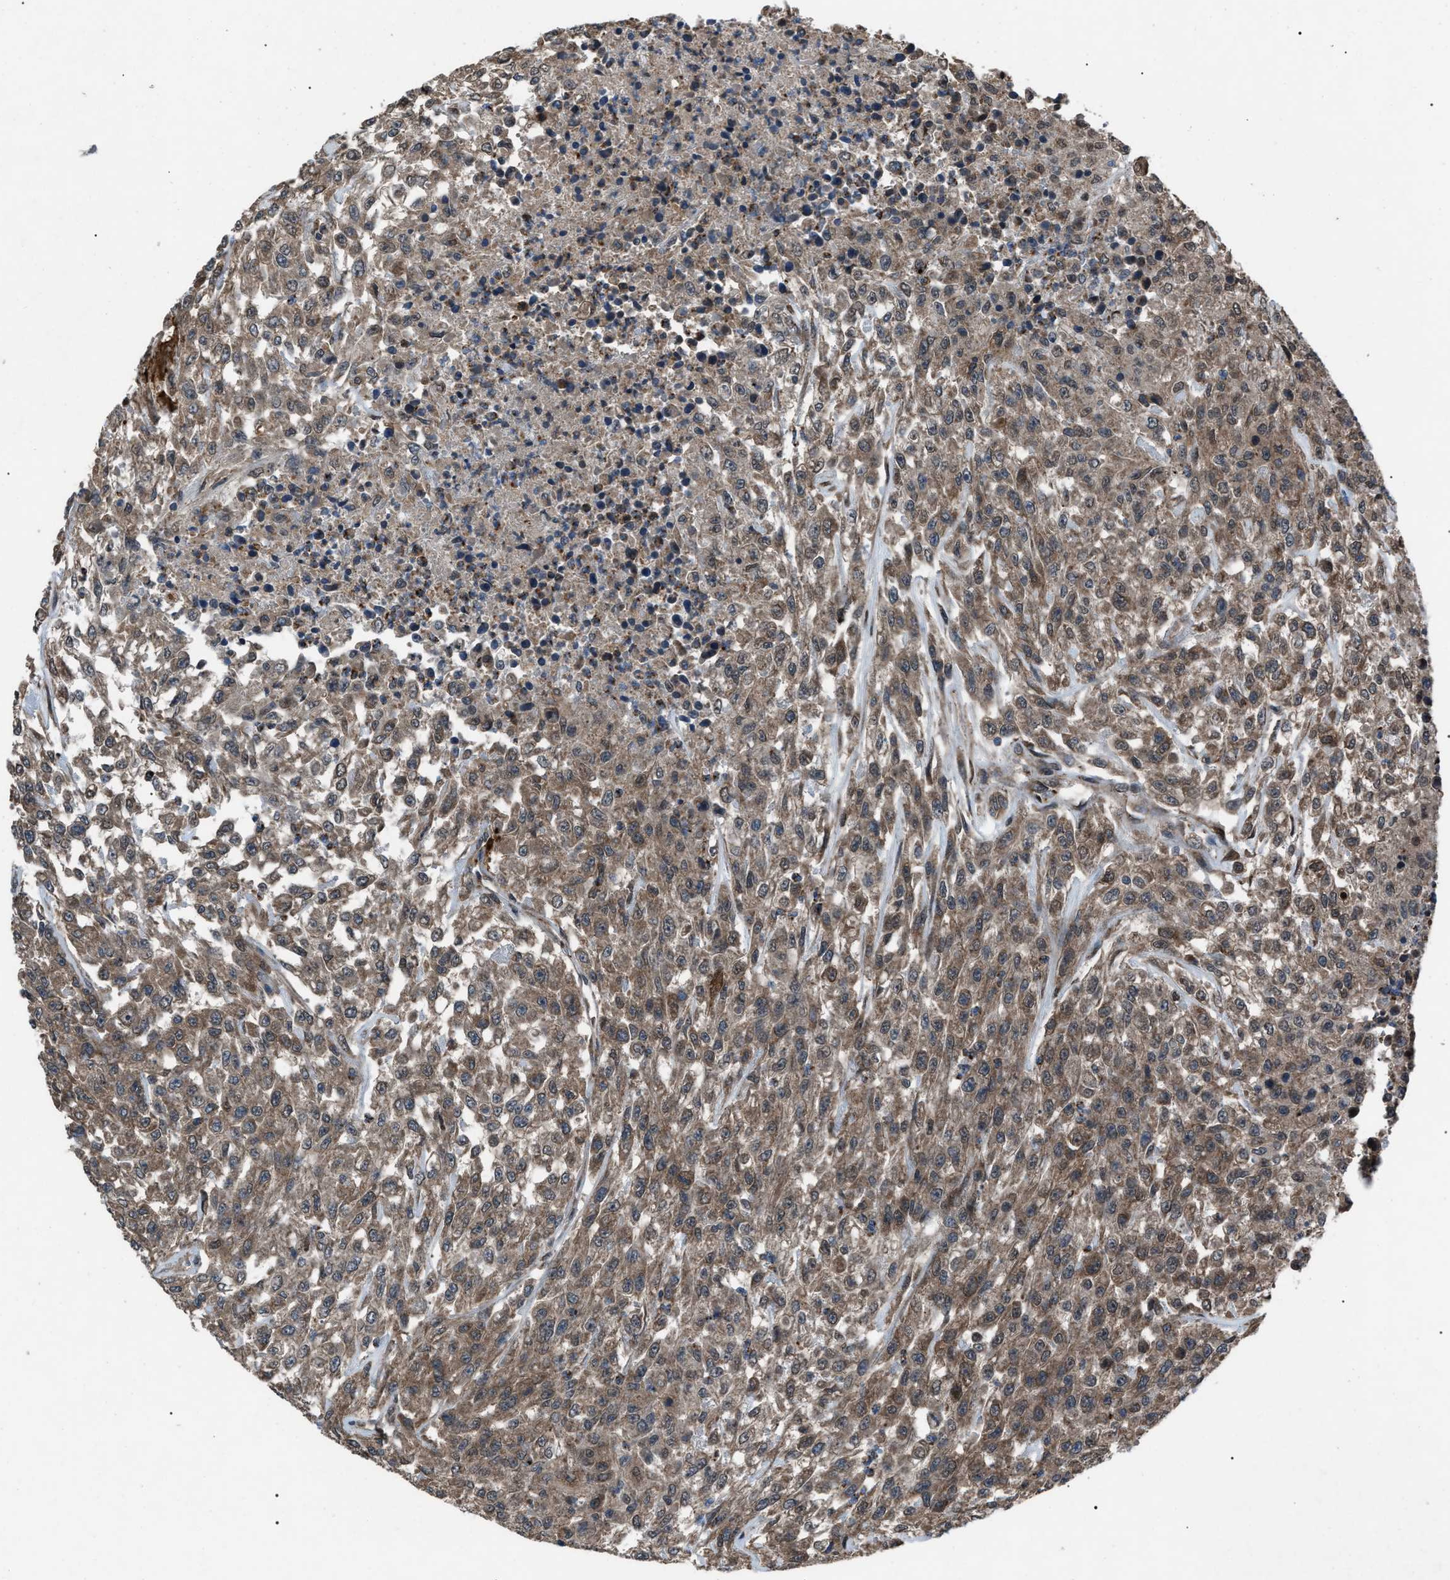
{"staining": {"intensity": "moderate", "quantity": ">75%", "location": "cytoplasmic/membranous"}, "tissue": "urothelial cancer", "cell_type": "Tumor cells", "image_type": "cancer", "snomed": [{"axis": "morphology", "description": "Urothelial carcinoma, High grade"}, {"axis": "topography", "description": "Urinary bladder"}], "caption": "This is a histology image of immunohistochemistry staining of high-grade urothelial carcinoma, which shows moderate staining in the cytoplasmic/membranous of tumor cells.", "gene": "ZFAND2A", "patient": {"sex": "male", "age": 46}}